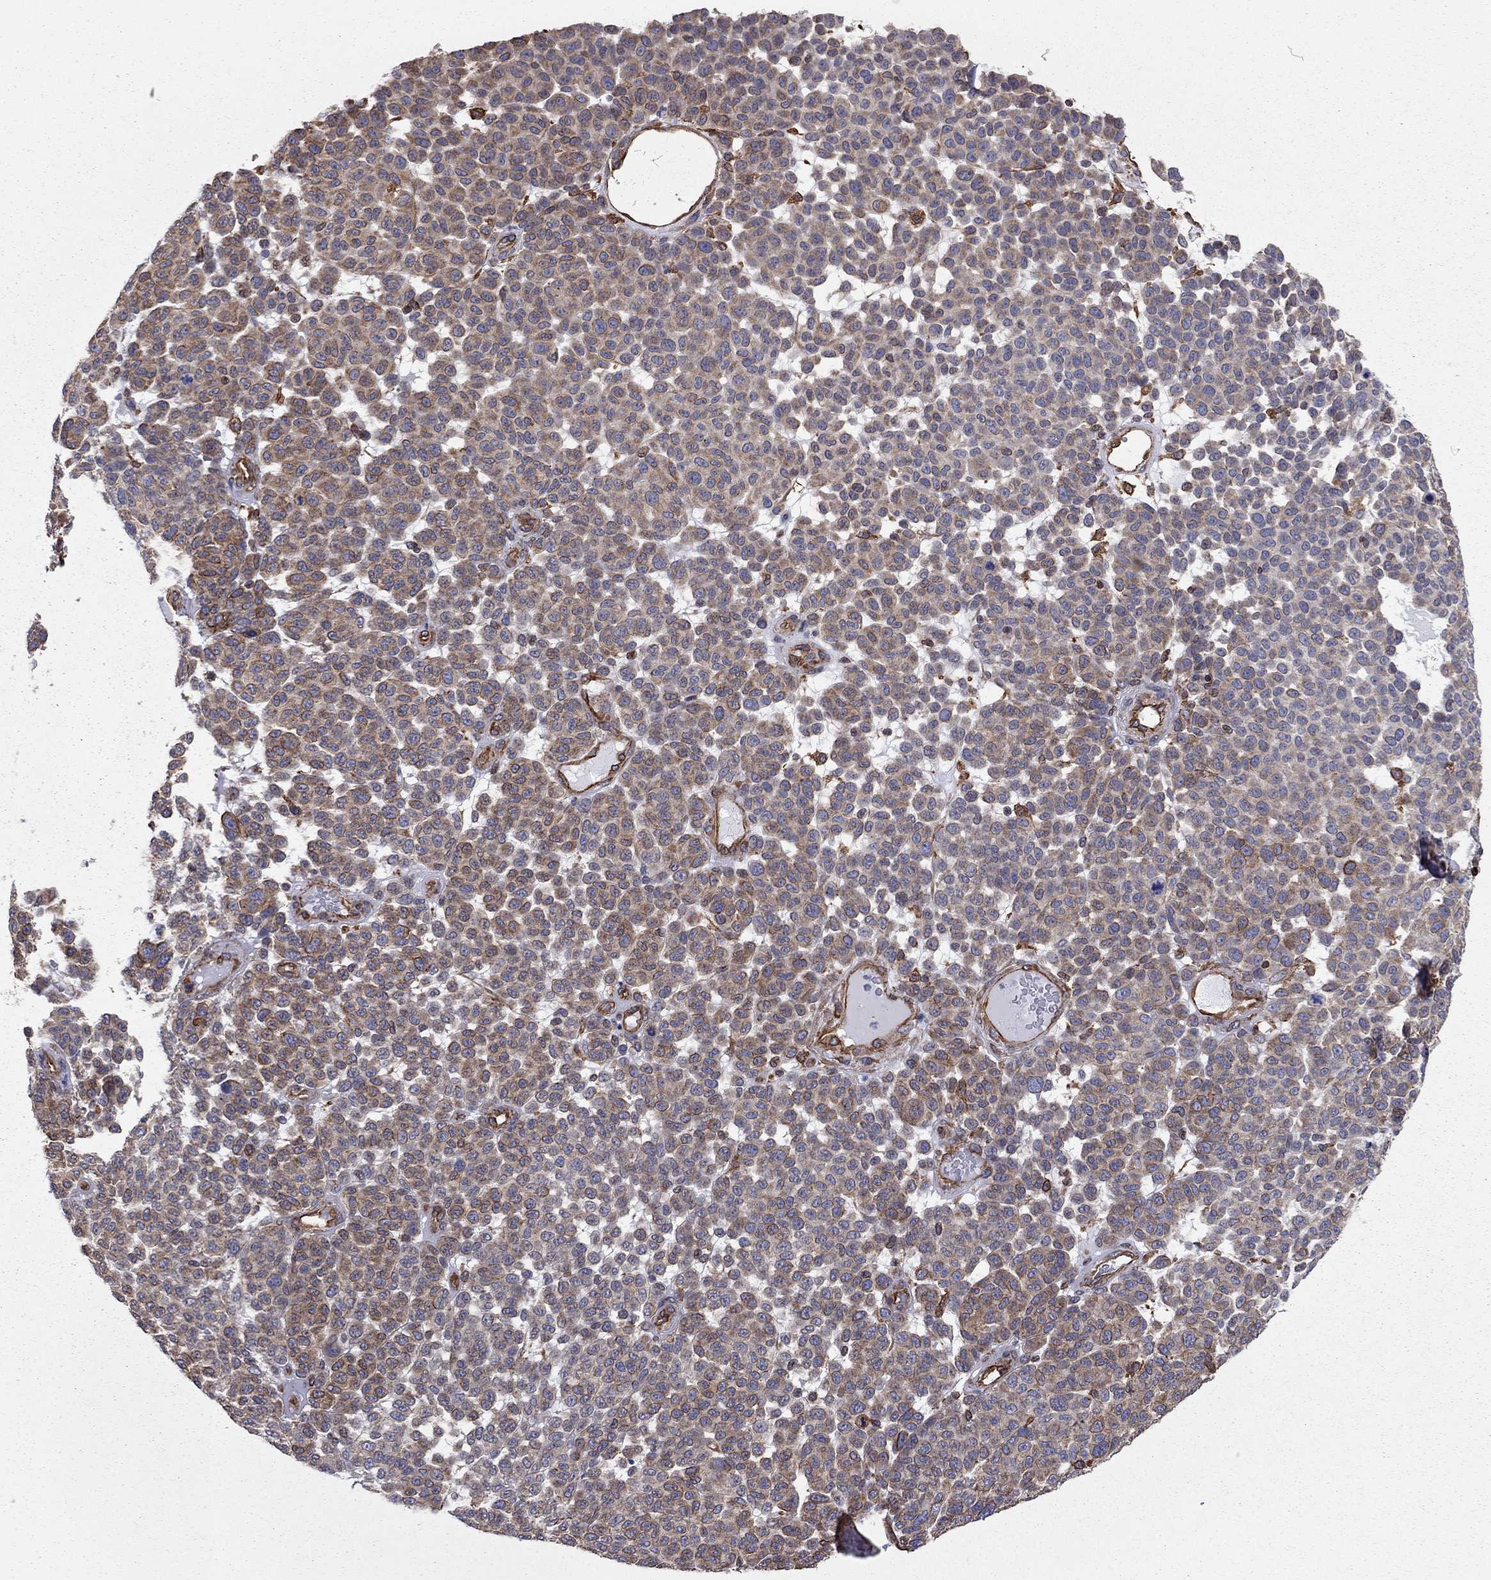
{"staining": {"intensity": "strong", "quantity": "<25%", "location": "cytoplasmic/membranous"}, "tissue": "melanoma", "cell_type": "Tumor cells", "image_type": "cancer", "snomed": [{"axis": "morphology", "description": "Malignant melanoma, NOS"}, {"axis": "topography", "description": "Skin"}], "caption": "DAB (3,3'-diaminobenzidine) immunohistochemical staining of human malignant melanoma reveals strong cytoplasmic/membranous protein positivity in approximately <25% of tumor cells. The staining was performed using DAB (3,3'-diaminobenzidine), with brown indicating positive protein expression. Nuclei are stained blue with hematoxylin.", "gene": "BICDL2", "patient": {"sex": "male", "age": 59}}